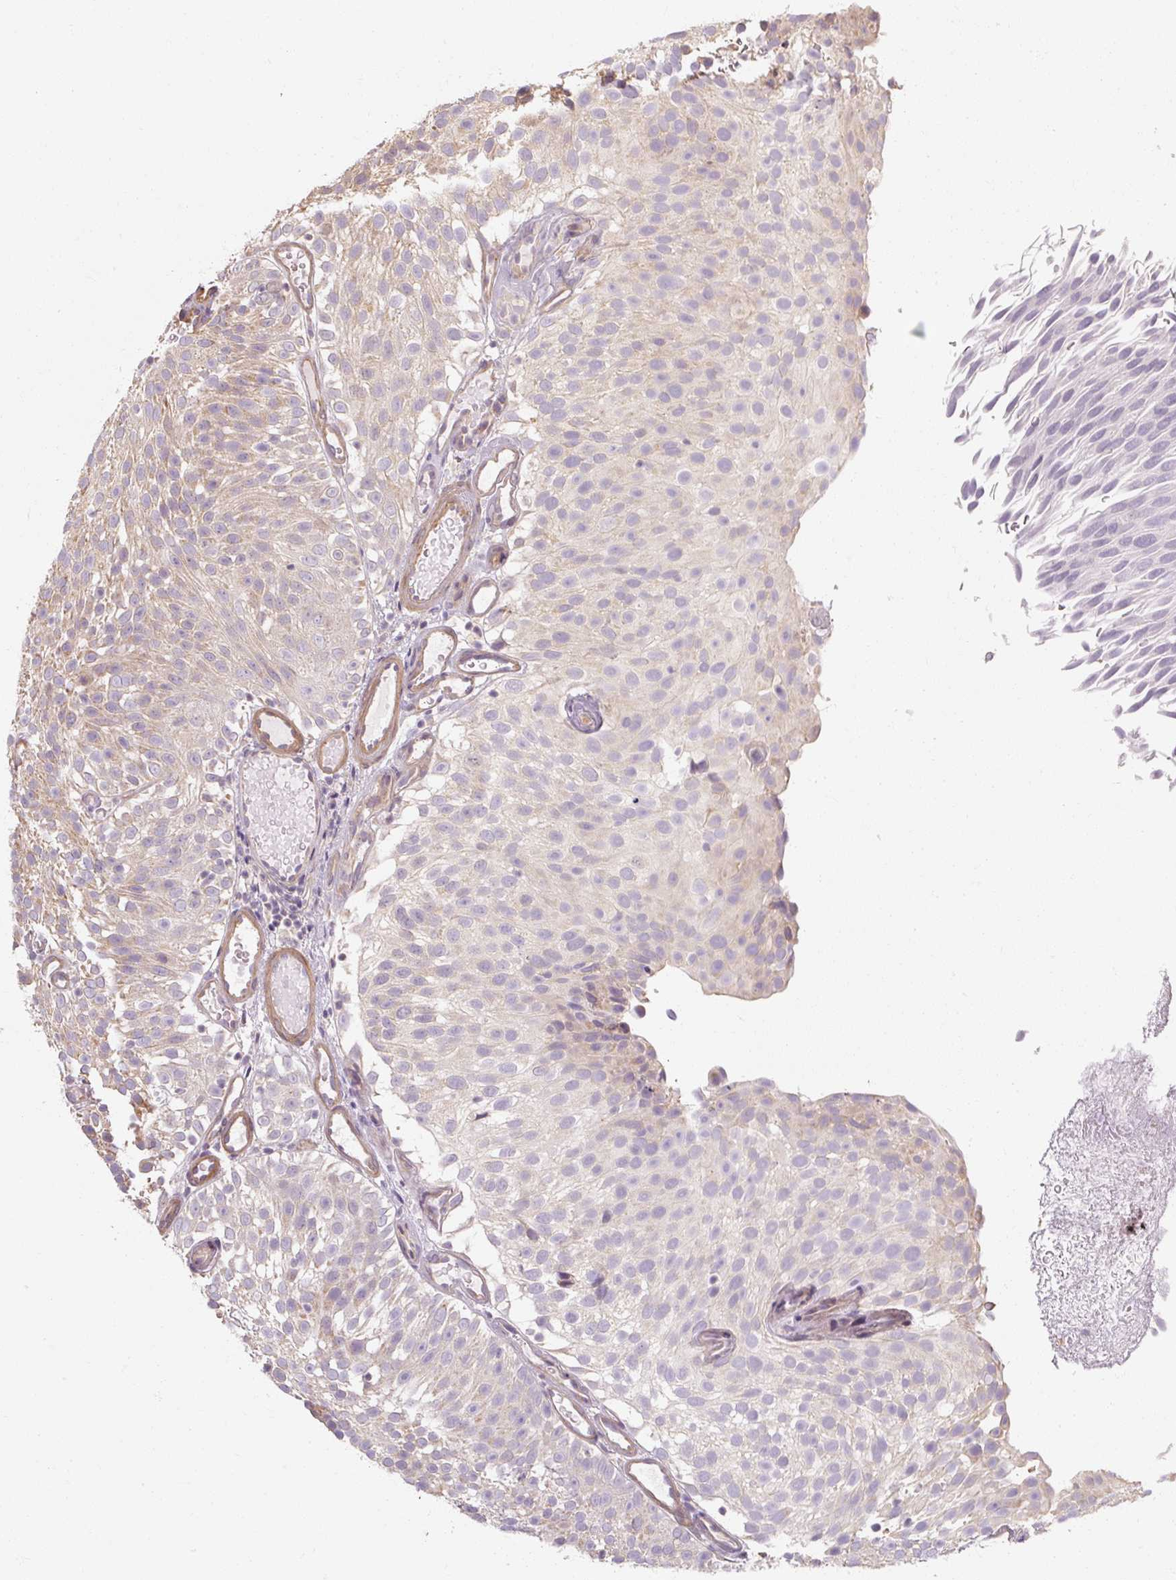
{"staining": {"intensity": "weak", "quantity": "25%-75%", "location": "cytoplasmic/membranous"}, "tissue": "urothelial cancer", "cell_type": "Tumor cells", "image_type": "cancer", "snomed": [{"axis": "morphology", "description": "Urothelial carcinoma, Low grade"}, {"axis": "topography", "description": "Urinary bladder"}], "caption": "Low-grade urothelial carcinoma stained for a protein (brown) exhibits weak cytoplasmic/membranous positive staining in about 25%-75% of tumor cells.", "gene": "RB1CC1", "patient": {"sex": "male", "age": 78}}